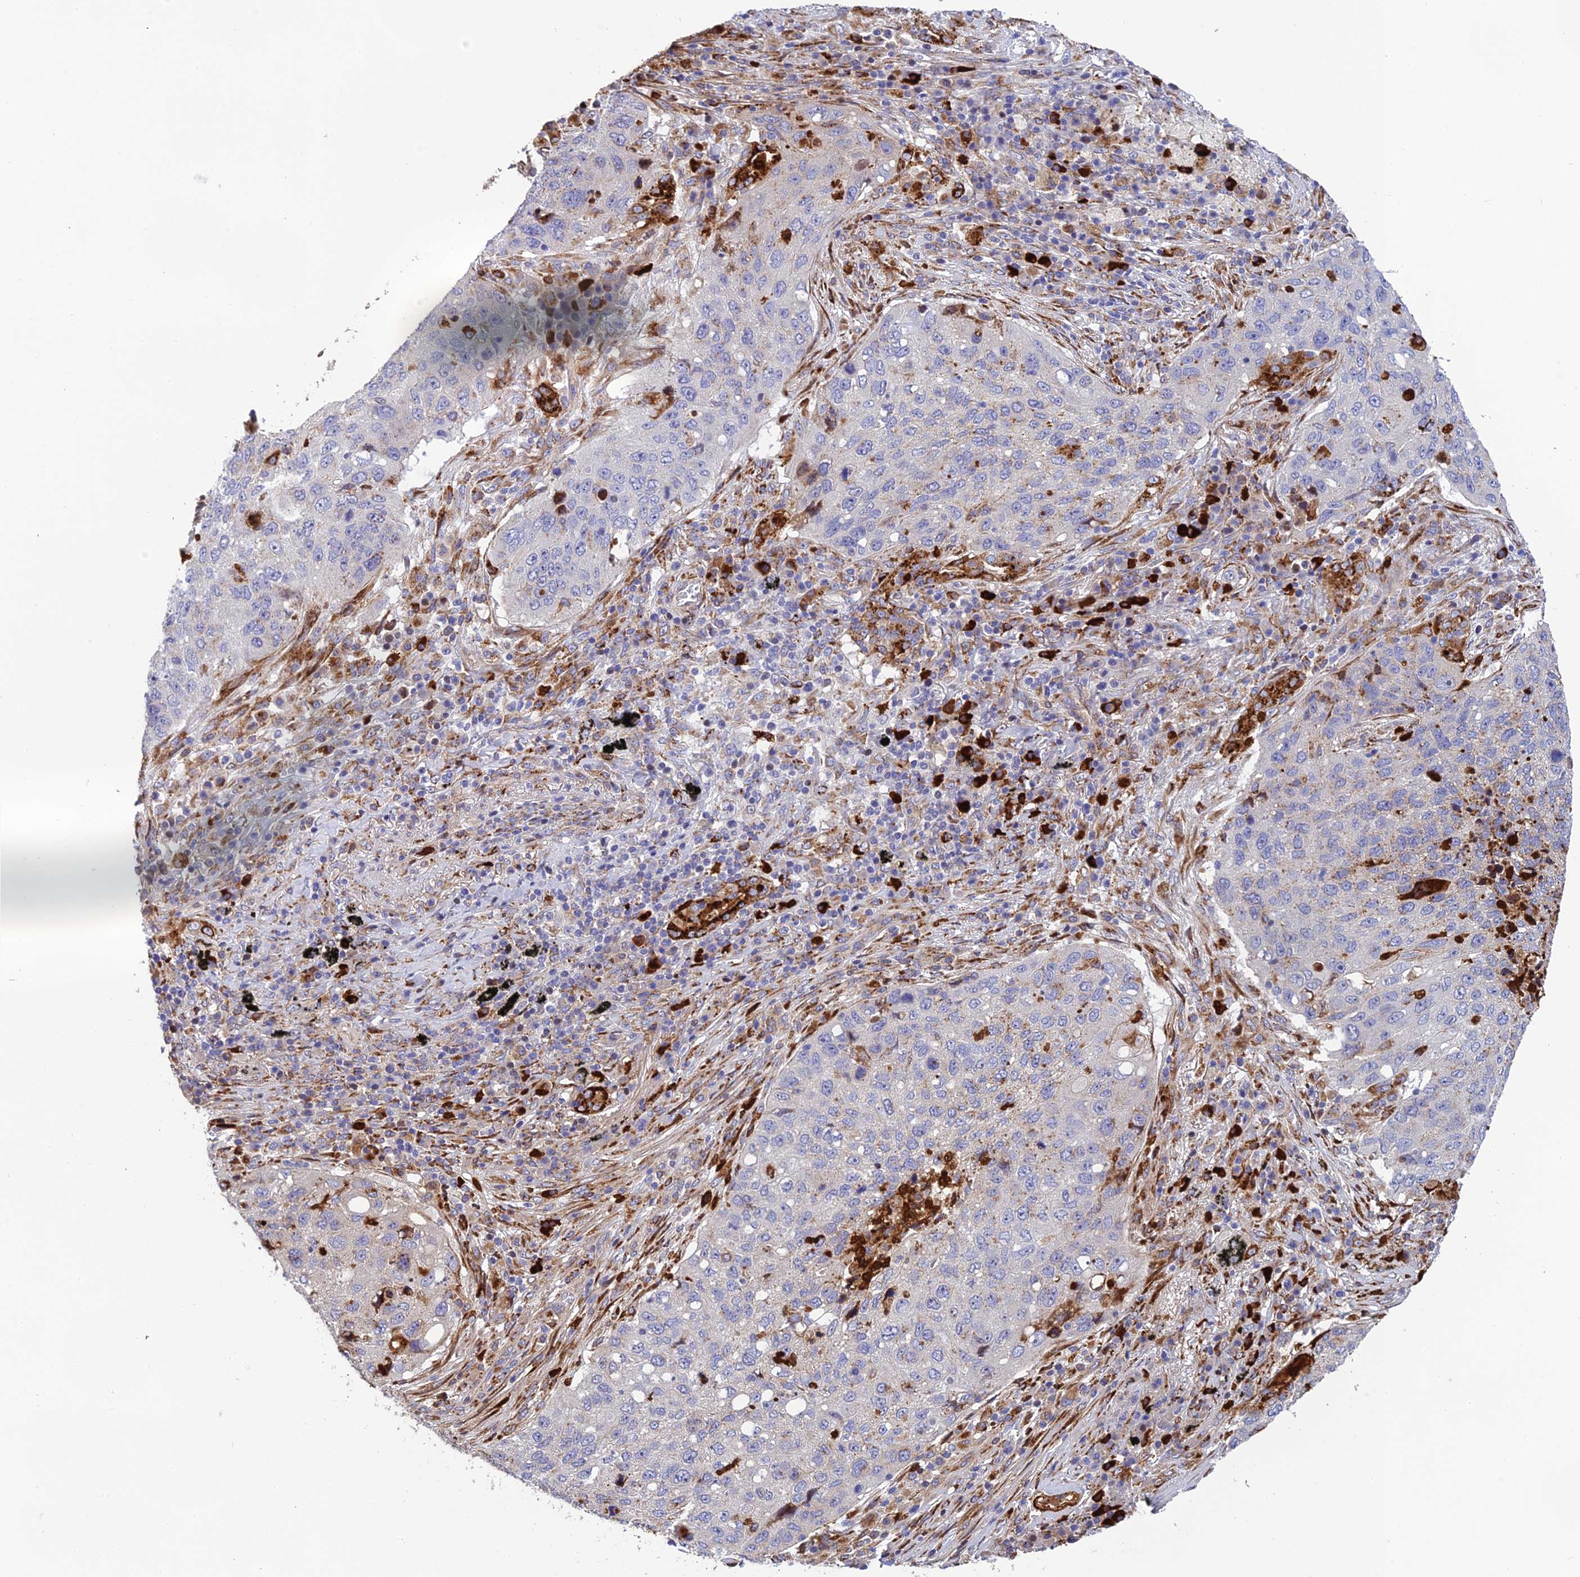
{"staining": {"intensity": "negative", "quantity": "none", "location": "none"}, "tissue": "lung cancer", "cell_type": "Tumor cells", "image_type": "cancer", "snomed": [{"axis": "morphology", "description": "Squamous cell carcinoma, NOS"}, {"axis": "topography", "description": "Lung"}], "caption": "High power microscopy histopathology image of an immunohistochemistry (IHC) micrograph of lung cancer, revealing no significant staining in tumor cells.", "gene": "CPSF4L", "patient": {"sex": "female", "age": 63}}